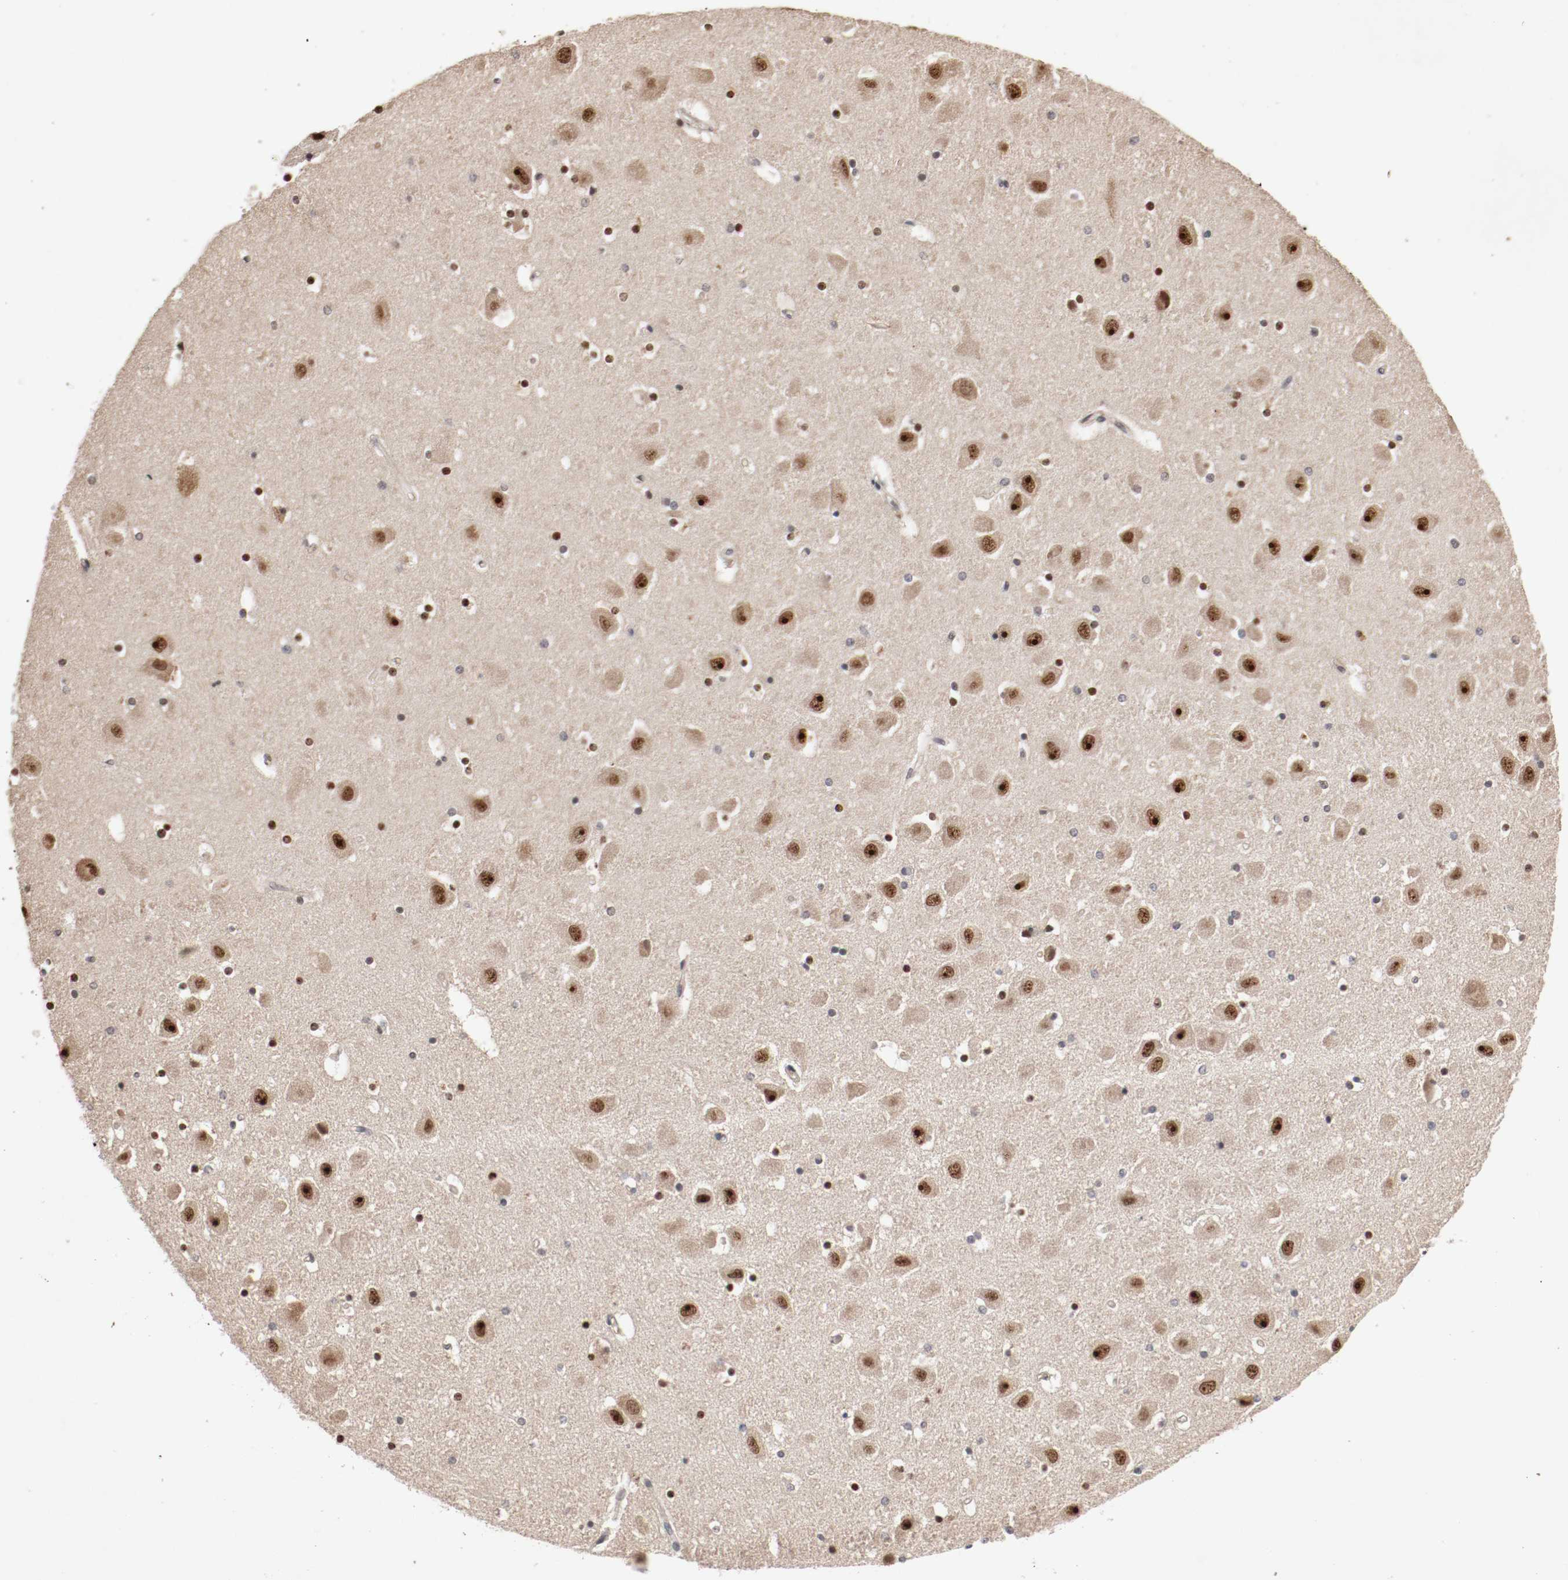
{"staining": {"intensity": "moderate", "quantity": "25%-75%", "location": "cytoplasmic/membranous,nuclear"}, "tissue": "hippocampus", "cell_type": "Glial cells", "image_type": "normal", "snomed": [{"axis": "morphology", "description": "Normal tissue, NOS"}, {"axis": "topography", "description": "Hippocampus"}], "caption": "Normal hippocampus shows moderate cytoplasmic/membranous,nuclear expression in approximately 25%-75% of glial cells, visualized by immunohistochemistry. The staining was performed using DAB (3,3'-diaminobenzidine) to visualize the protein expression in brown, while the nuclei were stained in blue with hematoxylin (Magnification: 20x).", "gene": "CSNK2B", "patient": {"sex": "male", "age": 45}}